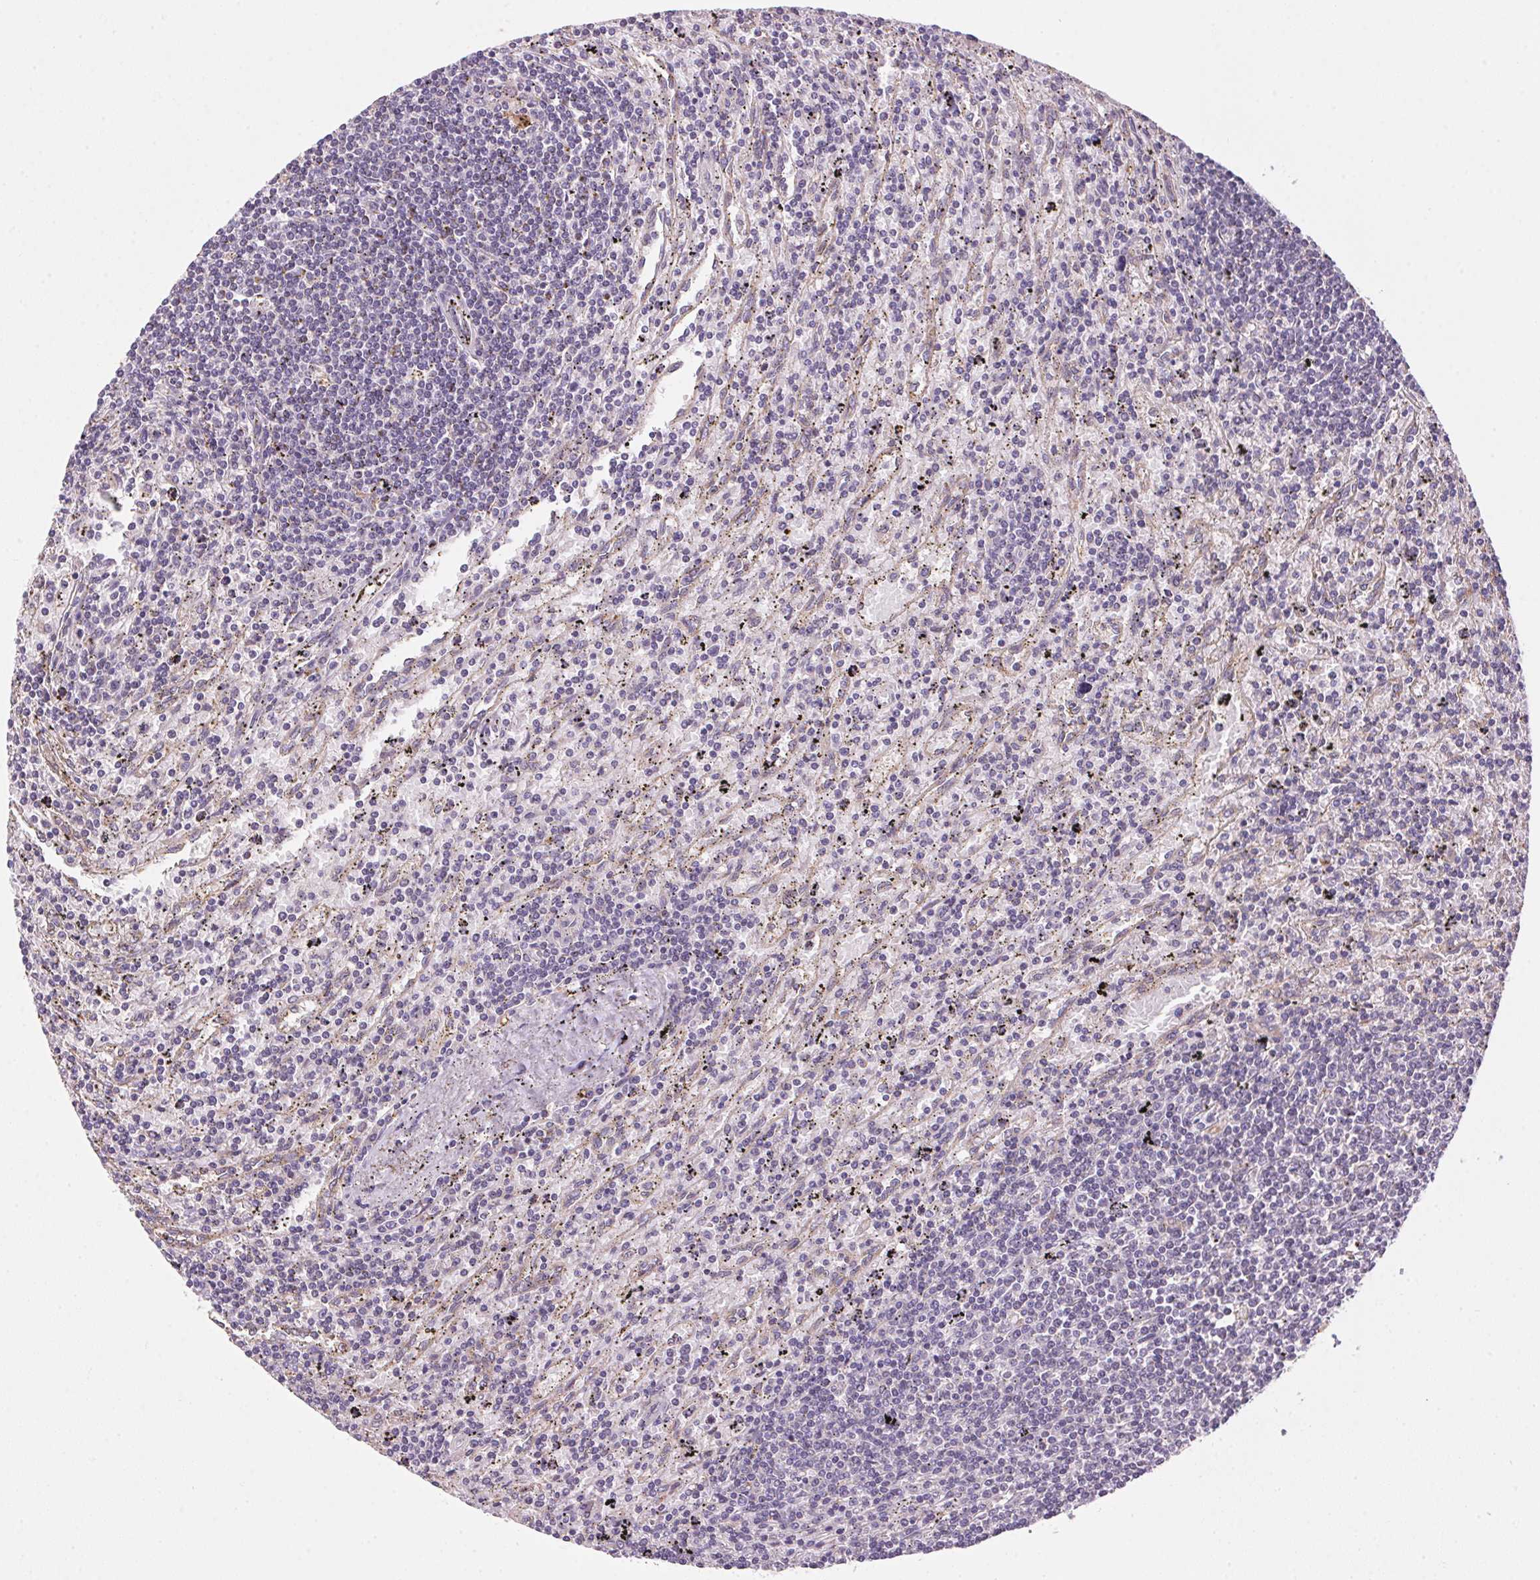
{"staining": {"intensity": "negative", "quantity": "none", "location": "none"}, "tissue": "lymphoma", "cell_type": "Tumor cells", "image_type": "cancer", "snomed": [{"axis": "morphology", "description": "Malignant lymphoma, non-Hodgkin's type, Low grade"}, {"axis": "topography", "description": "Spleen"}], "caption": "This is an immunohistochemistry micrograph of human low-grade malignant lymphoma, non-Hodgkin's type. There is no staining in tumor cells.", "gene": "ADH5", "patient": {"sex": "male", "age": 76}}